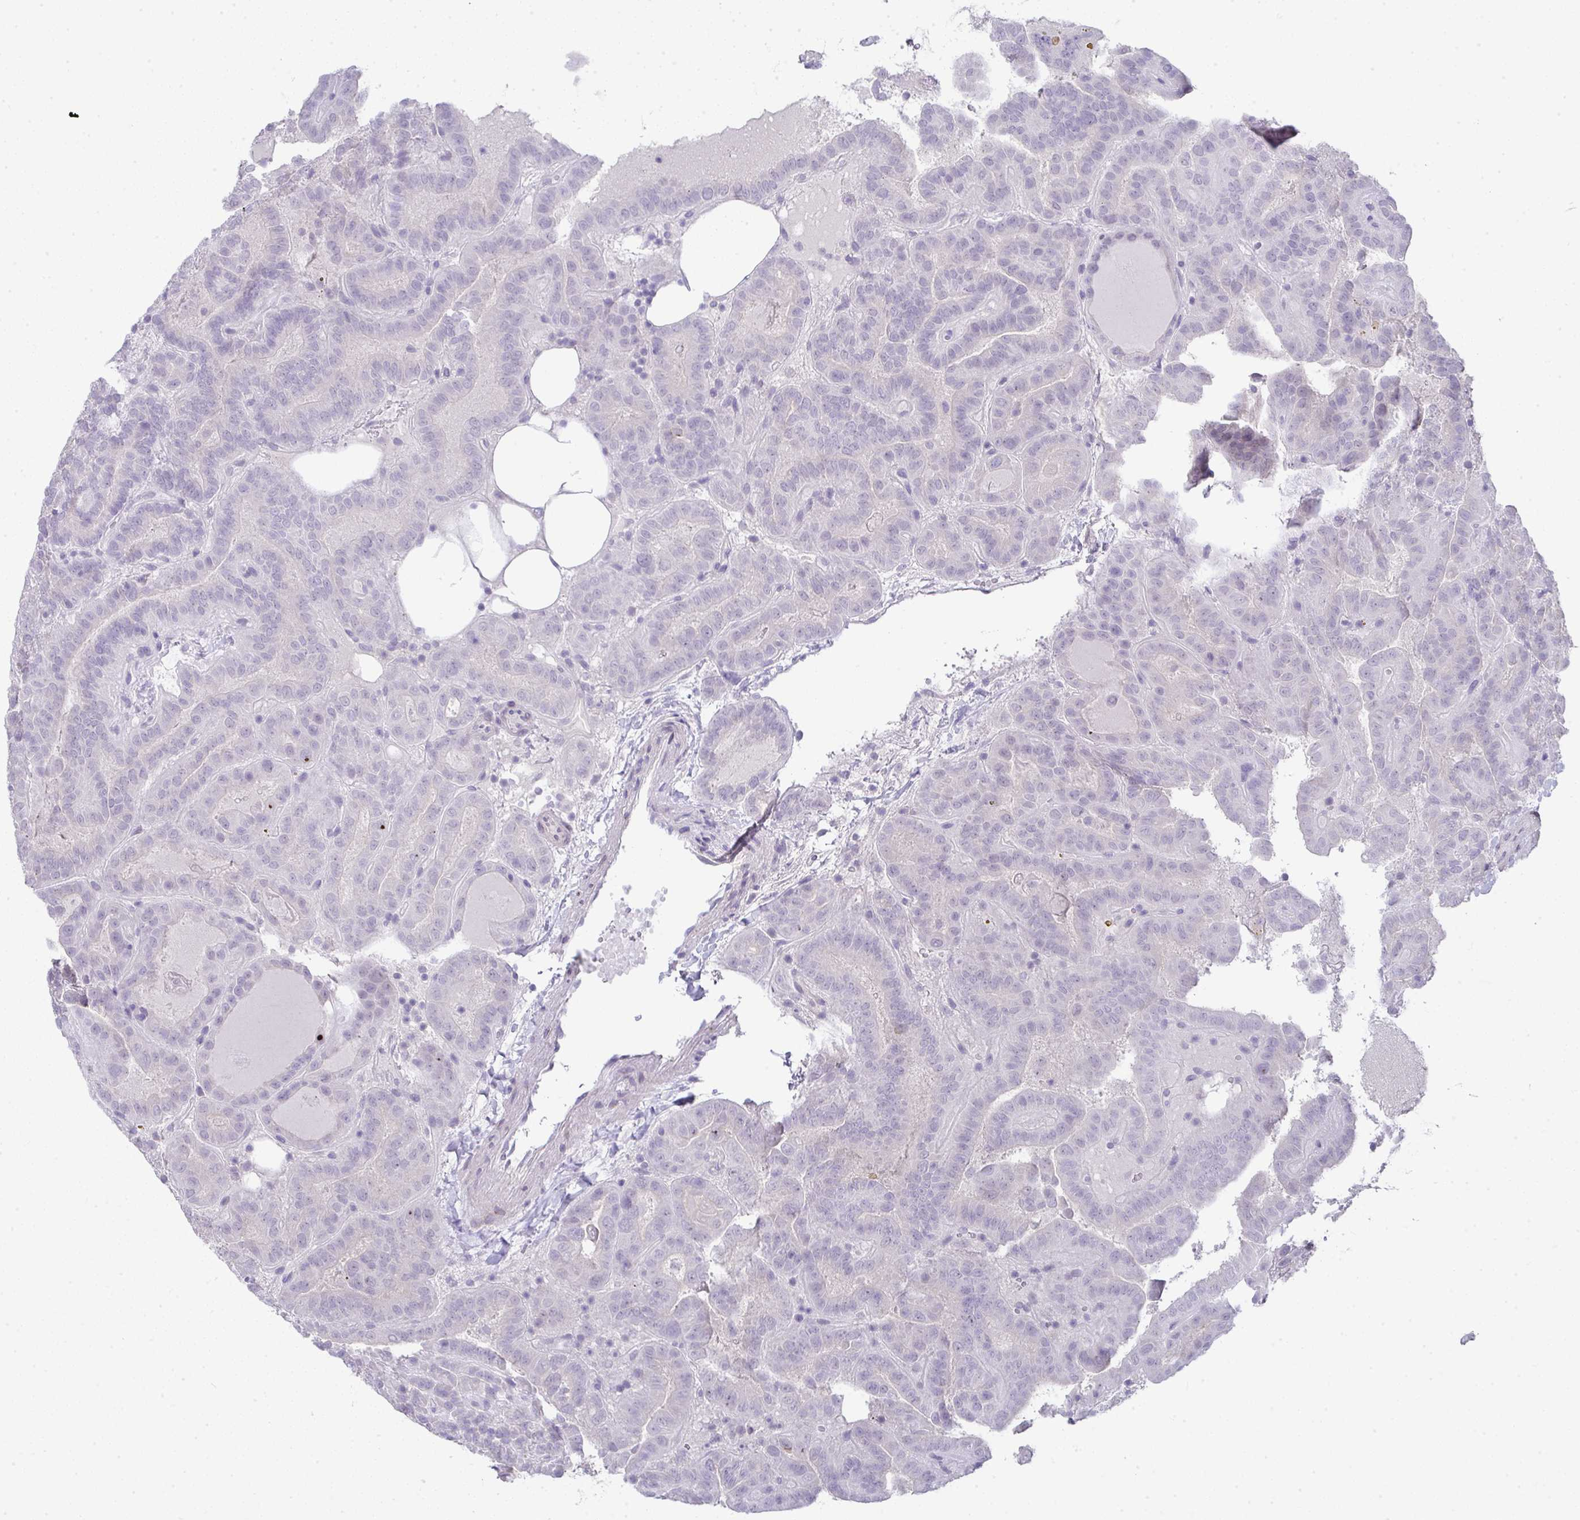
{"staining": {"intensity": "negative", "quantity": "none", "location": "none"}, "tissue": "thyroid cancer", "cell_type": "Tumor cells", "image_type": "cancer", "snomed": [{"axis": "morphology", "description": "Papillary adenocarcinoma, NOS"}, {"axis": "topography", "description": "Thyroid gland"}], "caption": "Histopathology image shows no significant protein positivity in tumor cells of thyroid cancer (papillary adenocarcinoma).", "gene": "GALNT16", "patient": {"sex": "female", "age": 46}}